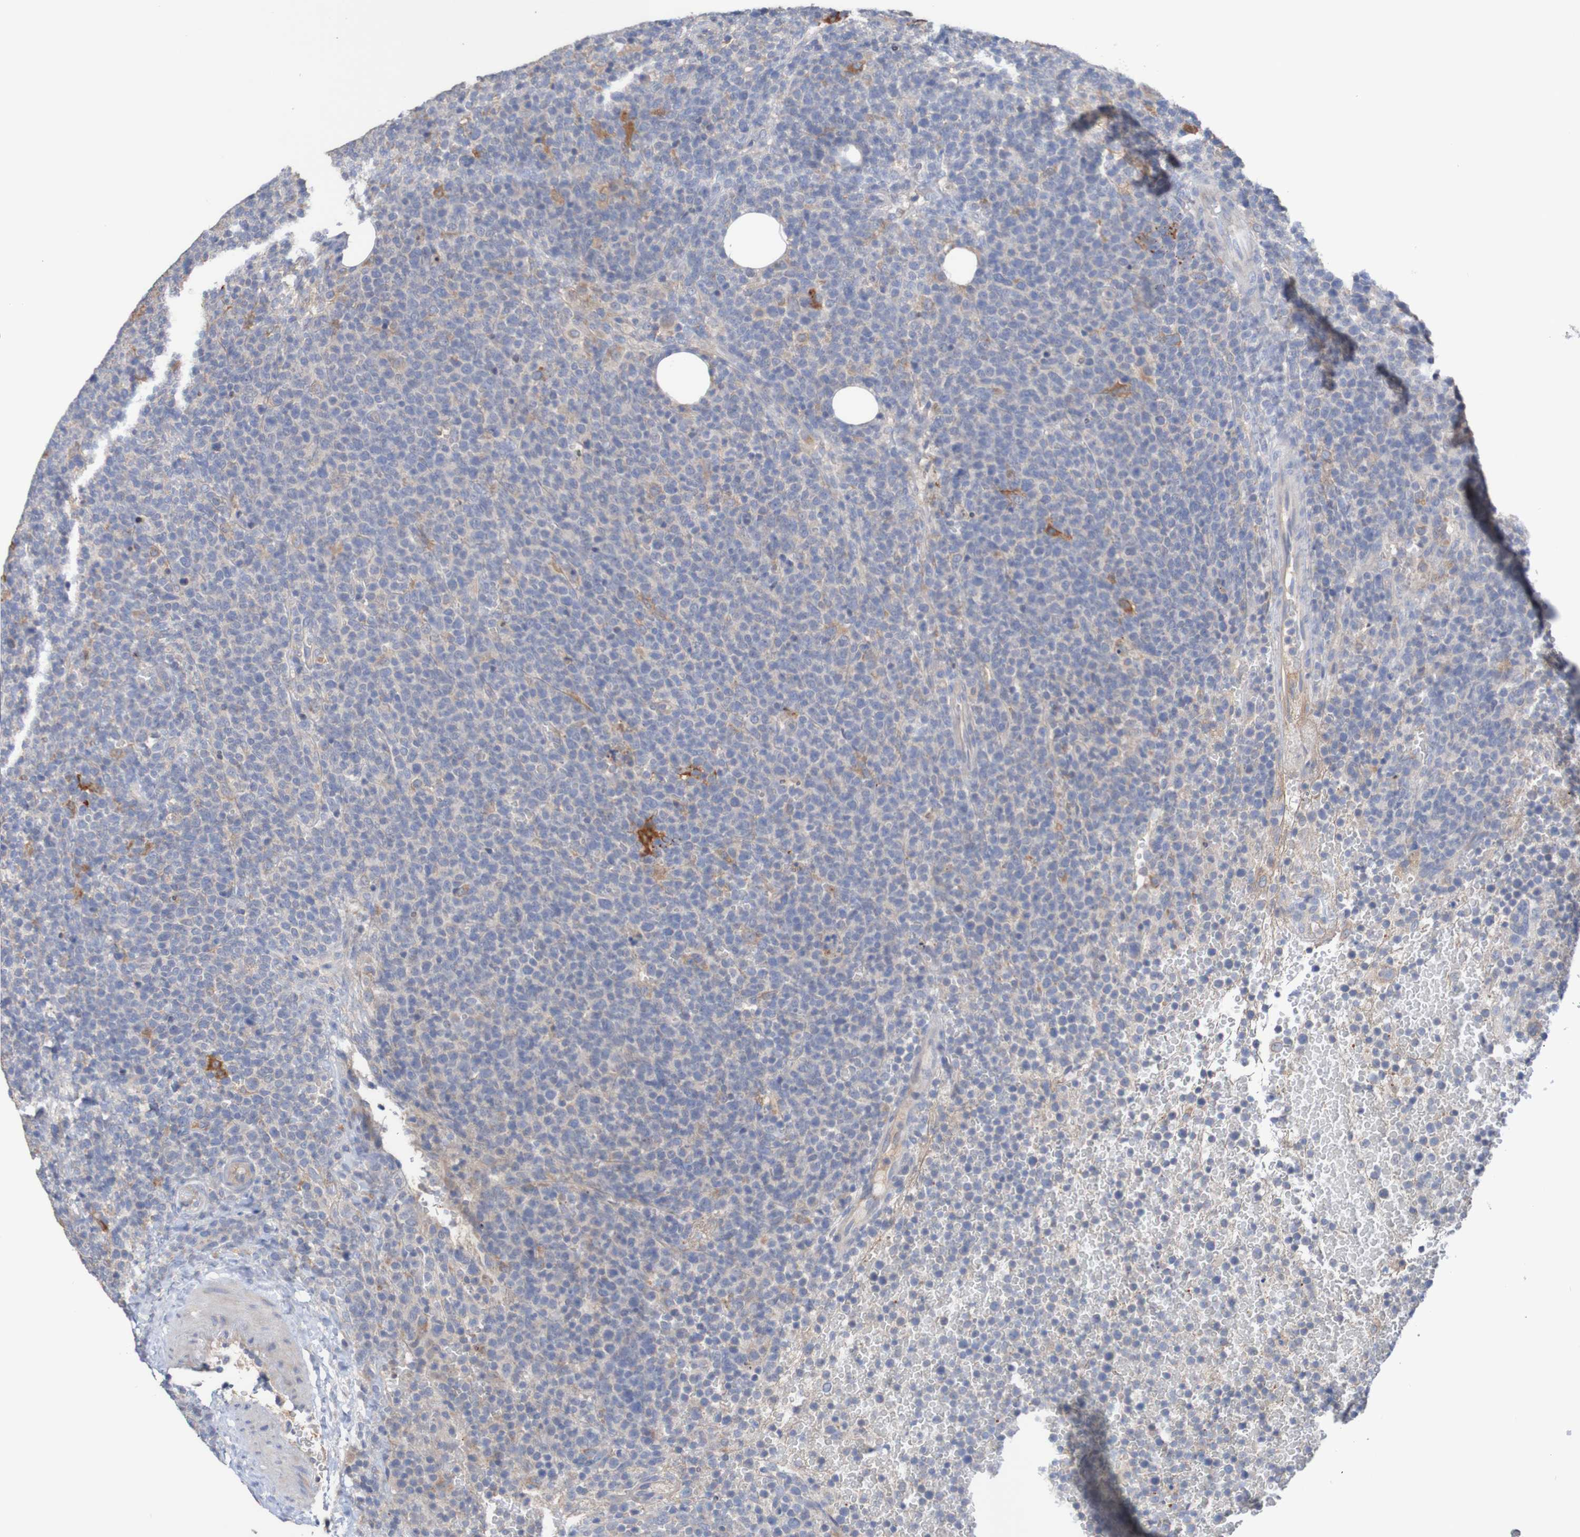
{"staining": {"intensity": "weak", "quantity": "<25%", "location": "cytoplasmic/membranous"}, "tissue": "lymphoma", "cell_type": "Tumor cells", "image_type": "cancer", "snomed": [{"axis": "morphology", "description": "Malignant lymphoma, non-Hodgkin's type, High grade"}, {"axis": "topography", "description": "Lymph node"}], "caption": "Immunohistochemistry (IHC) of human malignant lymphoma, non-Hodgkin's type (high-grade) shows no expression in tumor cells.", "gene": "PHYH", "patient": {"sex": "male", "age": 61}}